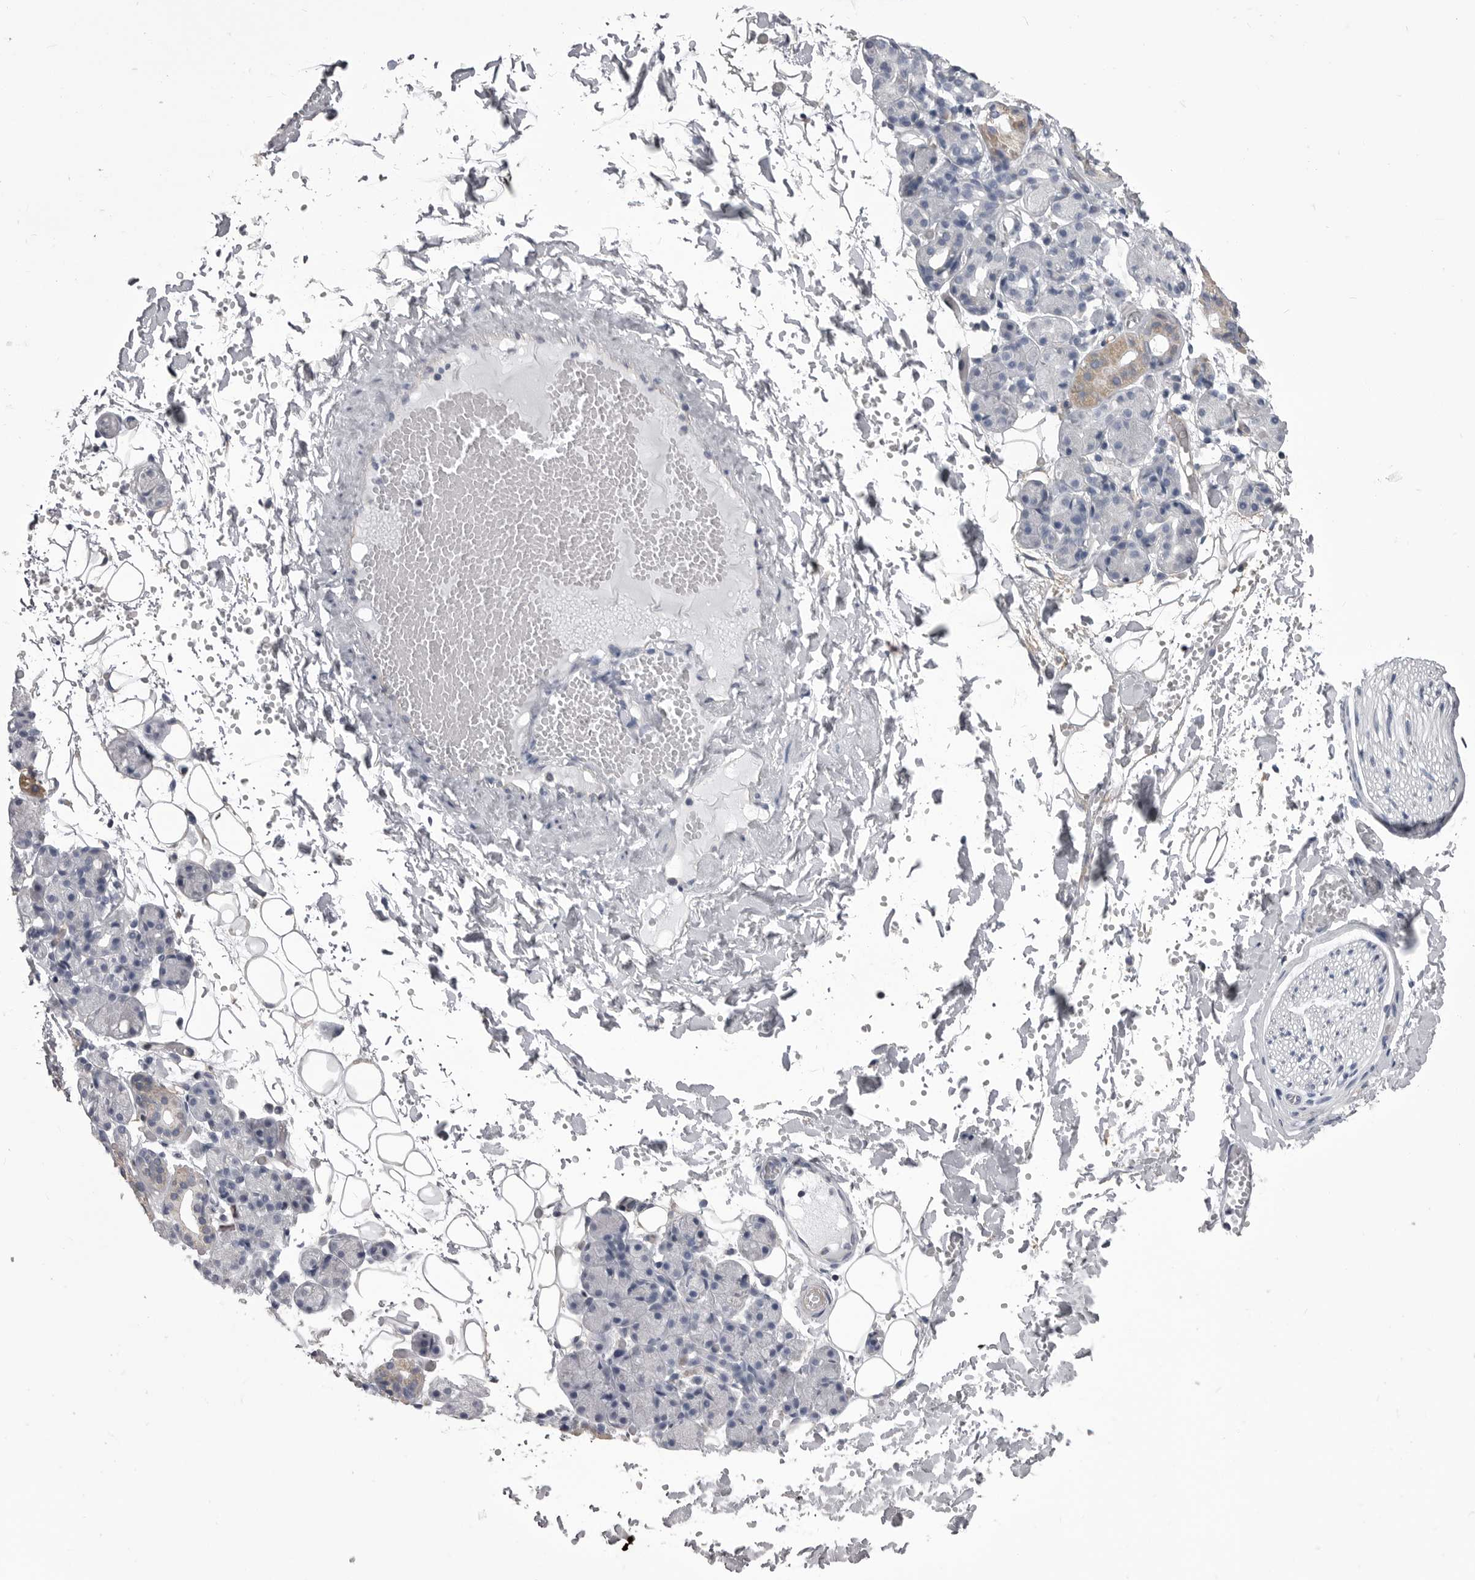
{"staining": {"intensity": "weak", "quantity": "<25%", "location": "cytoplasmic/membranous"}, "tissue": "salivary gland", "cell_type": "Glandular cells", "image_type": "normal", "snomed": [{"axis": "morphology", "description": "Normal tissue, NOS"}, {"axis": "topography", "description": "Salivary gland"}], "caption": "The photomicrograph exhibits no staining of glandular cells in benign salivary gland.", "gene": "OPLAH", "patient": {"sex": "male", "age": 63}}